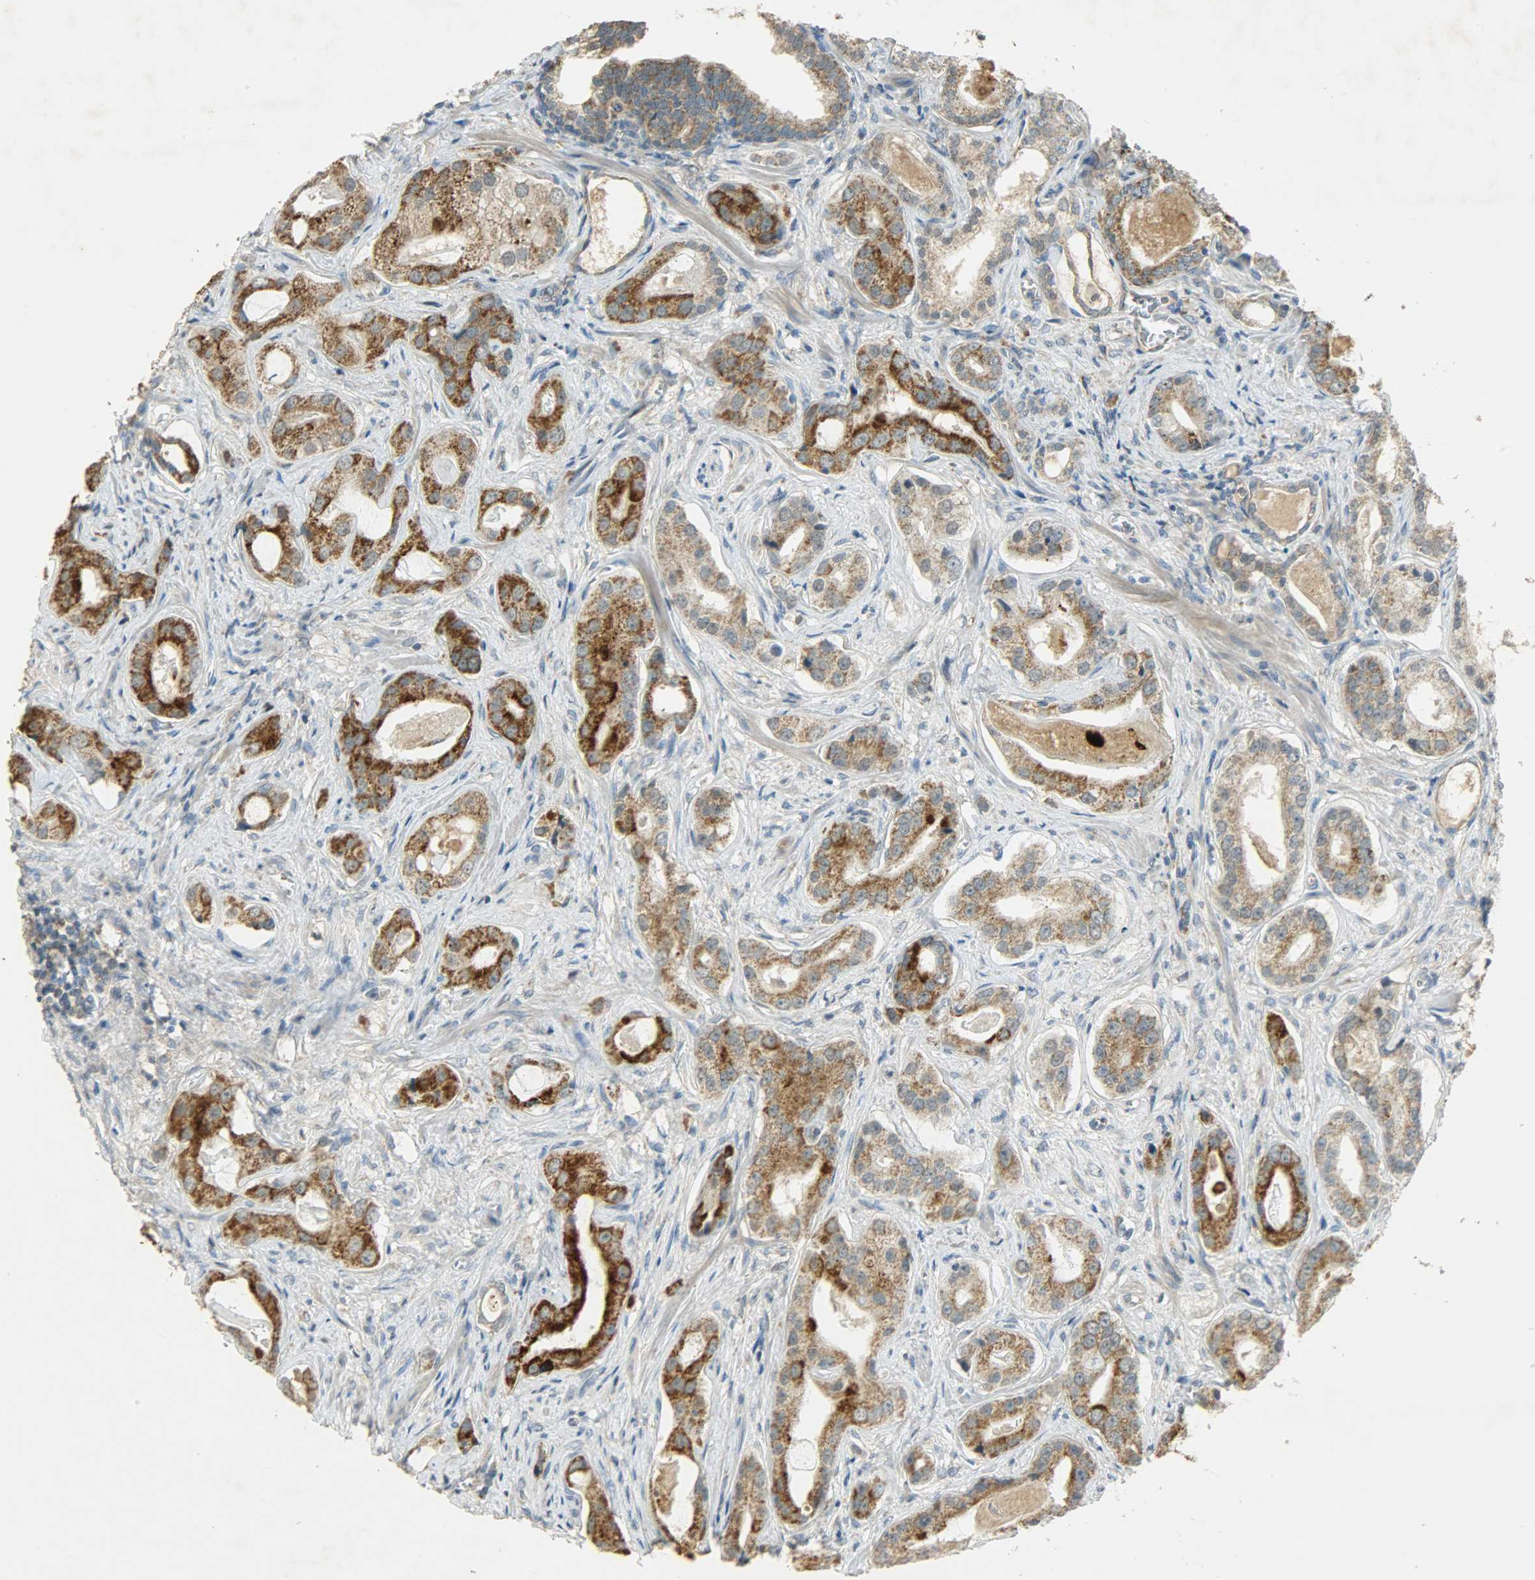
{"staining": {"intensity": "moderate", "quantity": ">75%", "location": "cytoplasmic/membranous"}, "tissue": "prostate cancer", "cell_type": "Tumor cells", "image_type": "cancer", "snomed": [{"axis": "morphology", "description": "Adenocarcinoma, Low grade"}, {"axis": "topography", "description": "Prostate"}], "caption": "Approximately >75% of tumor cells in prostate adenocarcinoma (low-grade) demonstrate moderate cytoplasmic/membranous protein expression as visualized by brown immunohistochemical staining.", "gene": "HDHD5", "patient": {"sex": "male", "age": 59}}